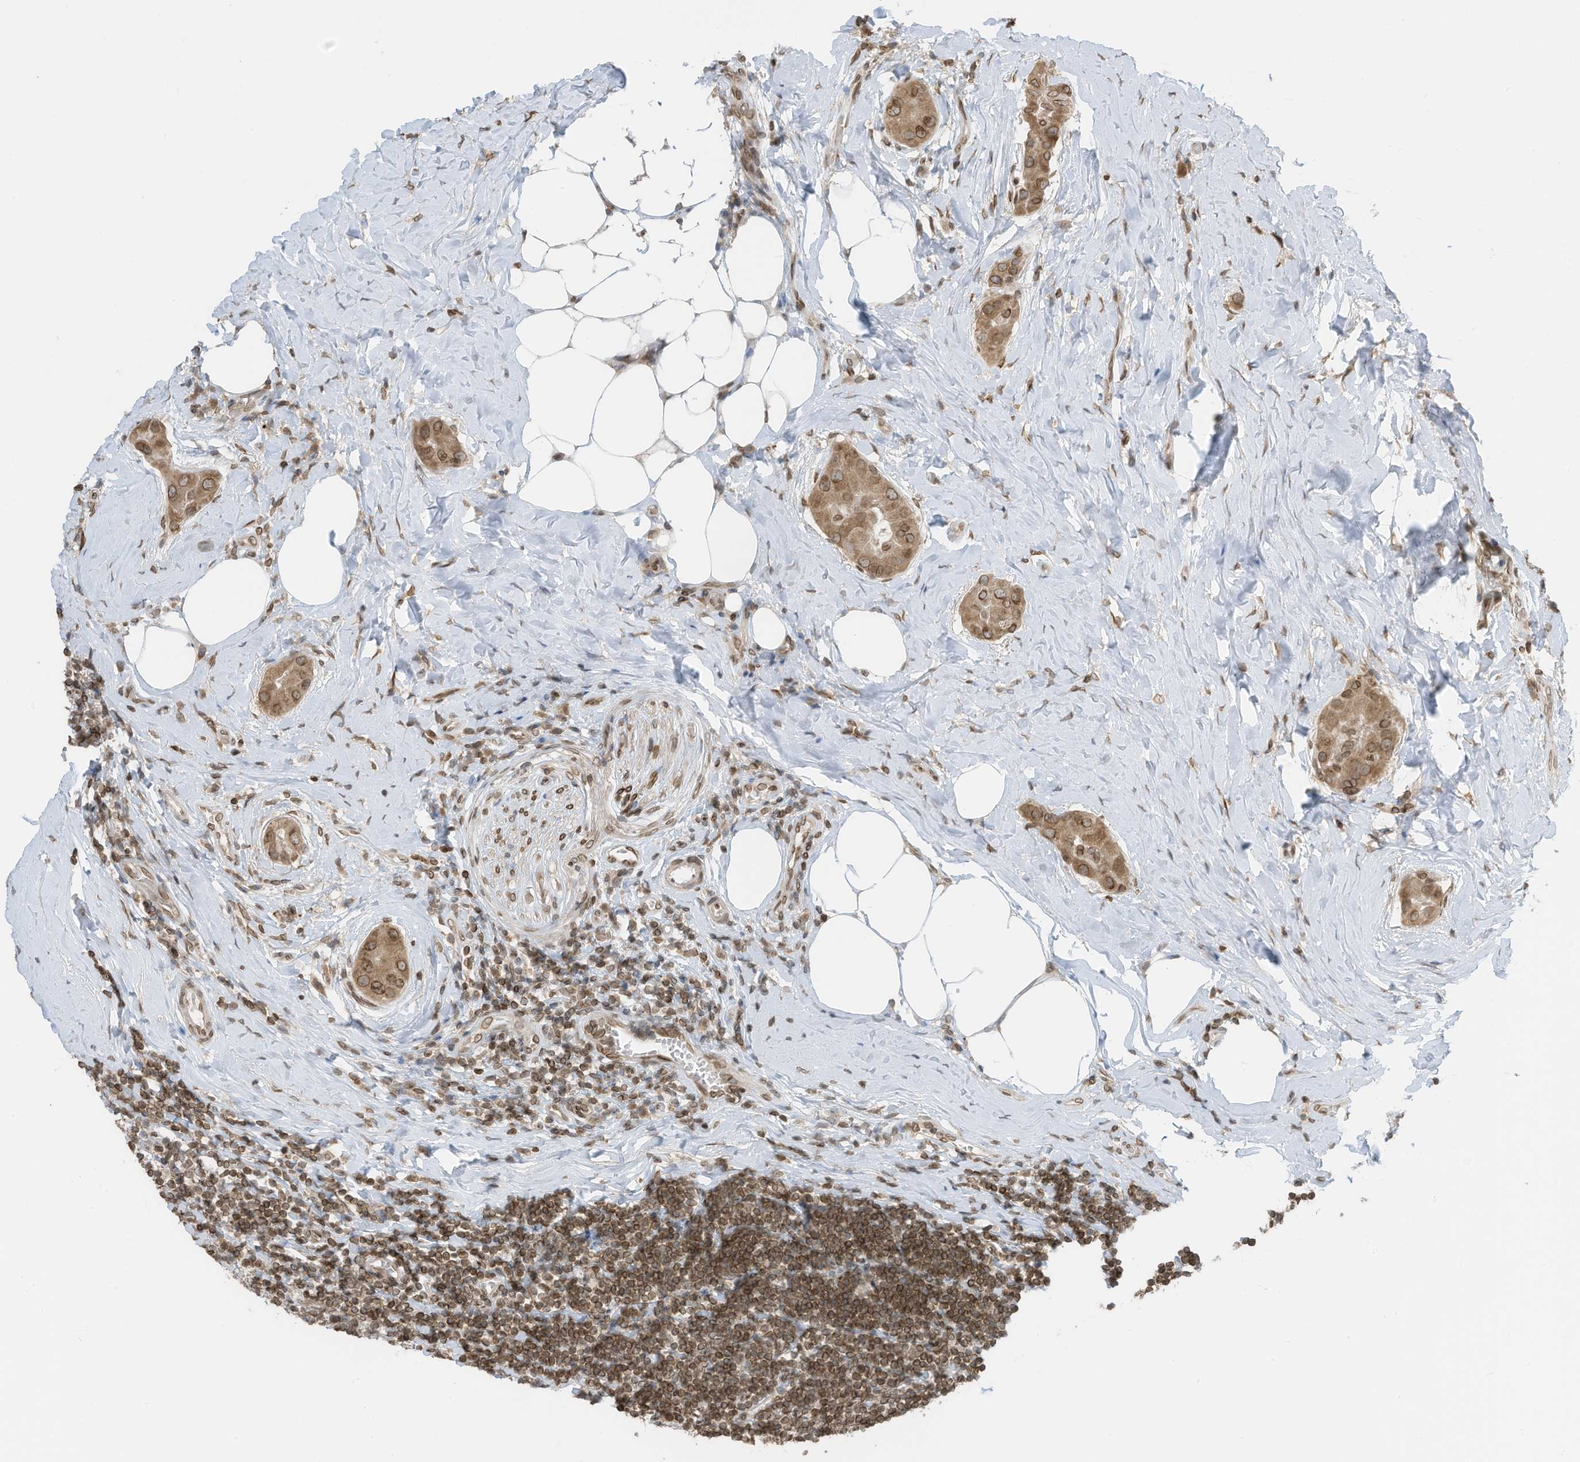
{"staining": {"intensity": "moderate", "quantity": ">75%", "location": "cytoplasmic/membranous,nuclear"}, "tissue": "thyroid cancer", "cell_type": "Tumor cells", "image_type": "cancer", "snomed": [{"axis": "morphology", "description": "Papillary adenocarcinoma, NOS"}, {"axis": "topography", "description": "Thyroid gland"}], "caption": "Thyroid cancer stained with a protein marker shows moderate staining in tumor cells.", "gene": "RABL3", "patient": {"sex": "male", "age": 33}}